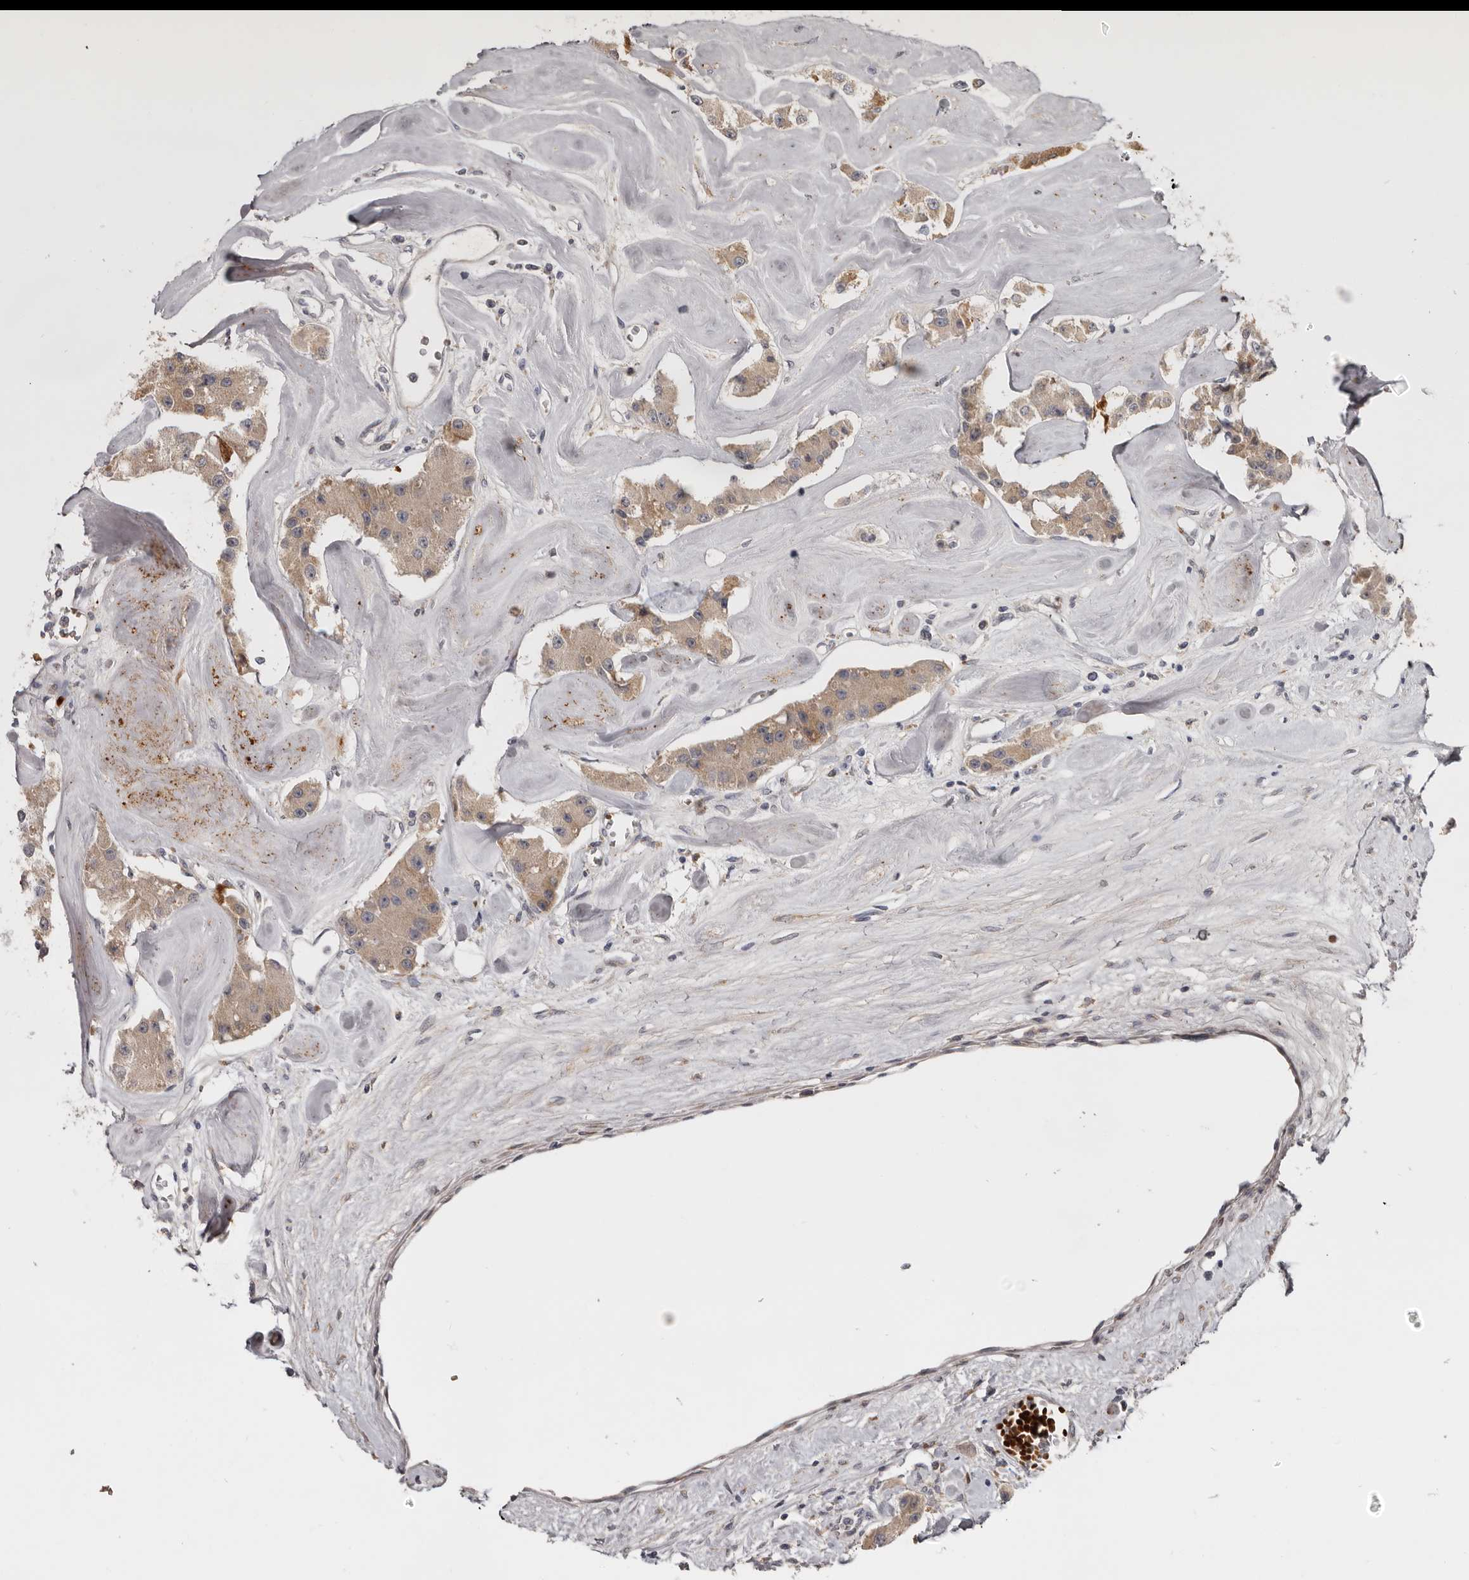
{"staining": {"intensity": "weak", "quantity": ">75%", "location": "cytoplasmic/membranous"}, "tissue": "carcinoid", "cell_type": "Tumor cells", "image_type": "cancer", "snomed": [{"axis": "morphology", "description": "Carcinoid, malignant, NOS"}, {"axis": "topography", "description": "Pancreas"}], "caption": "Protein staining by IHC shows weak cytoplasmic/membranous positivity in about >75% of tumor cells in carcinoid.", "gene": "NENF", "patient": {"sex": "male", "age": 41}}